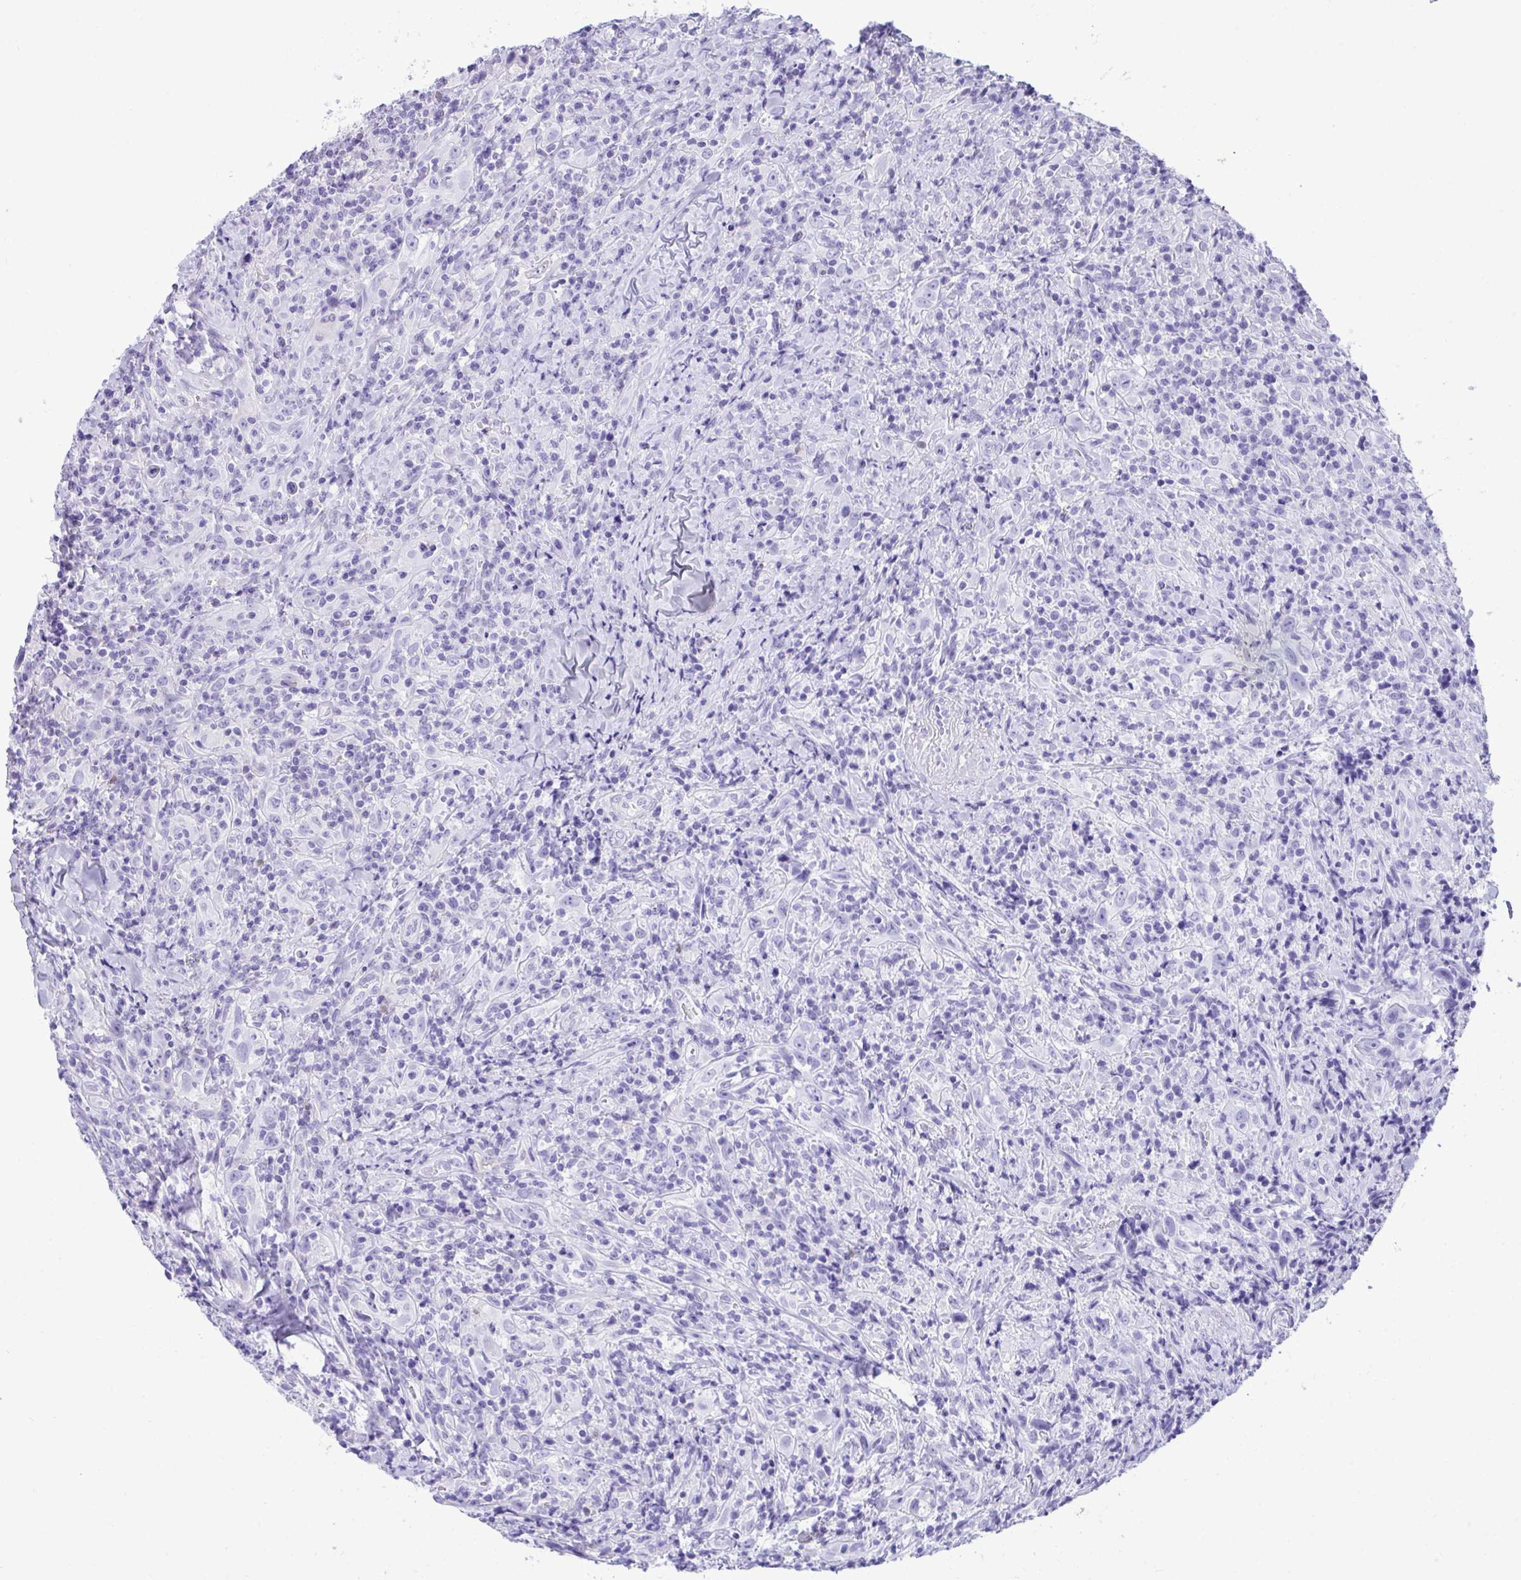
{"staining": {"intensity": "negative", "quantity": "none", "location": "none"}, "tissue": "head and neck cancer", "cell_type": "Tumor cells", "image_type": "cancer", "snomed": [{"axis": "morphology", "description": "Squamous cell carcinoma, NOS"}, {"axis": "topography", "description": "Head-Neck"}], "caption": "This is an IHC photomicrograph of human head and neck squamous cell carcinoma. There is no expression in tumor cells.", "gene": "PGM2L1", "patient": {"sex": "female", "age": 95}}